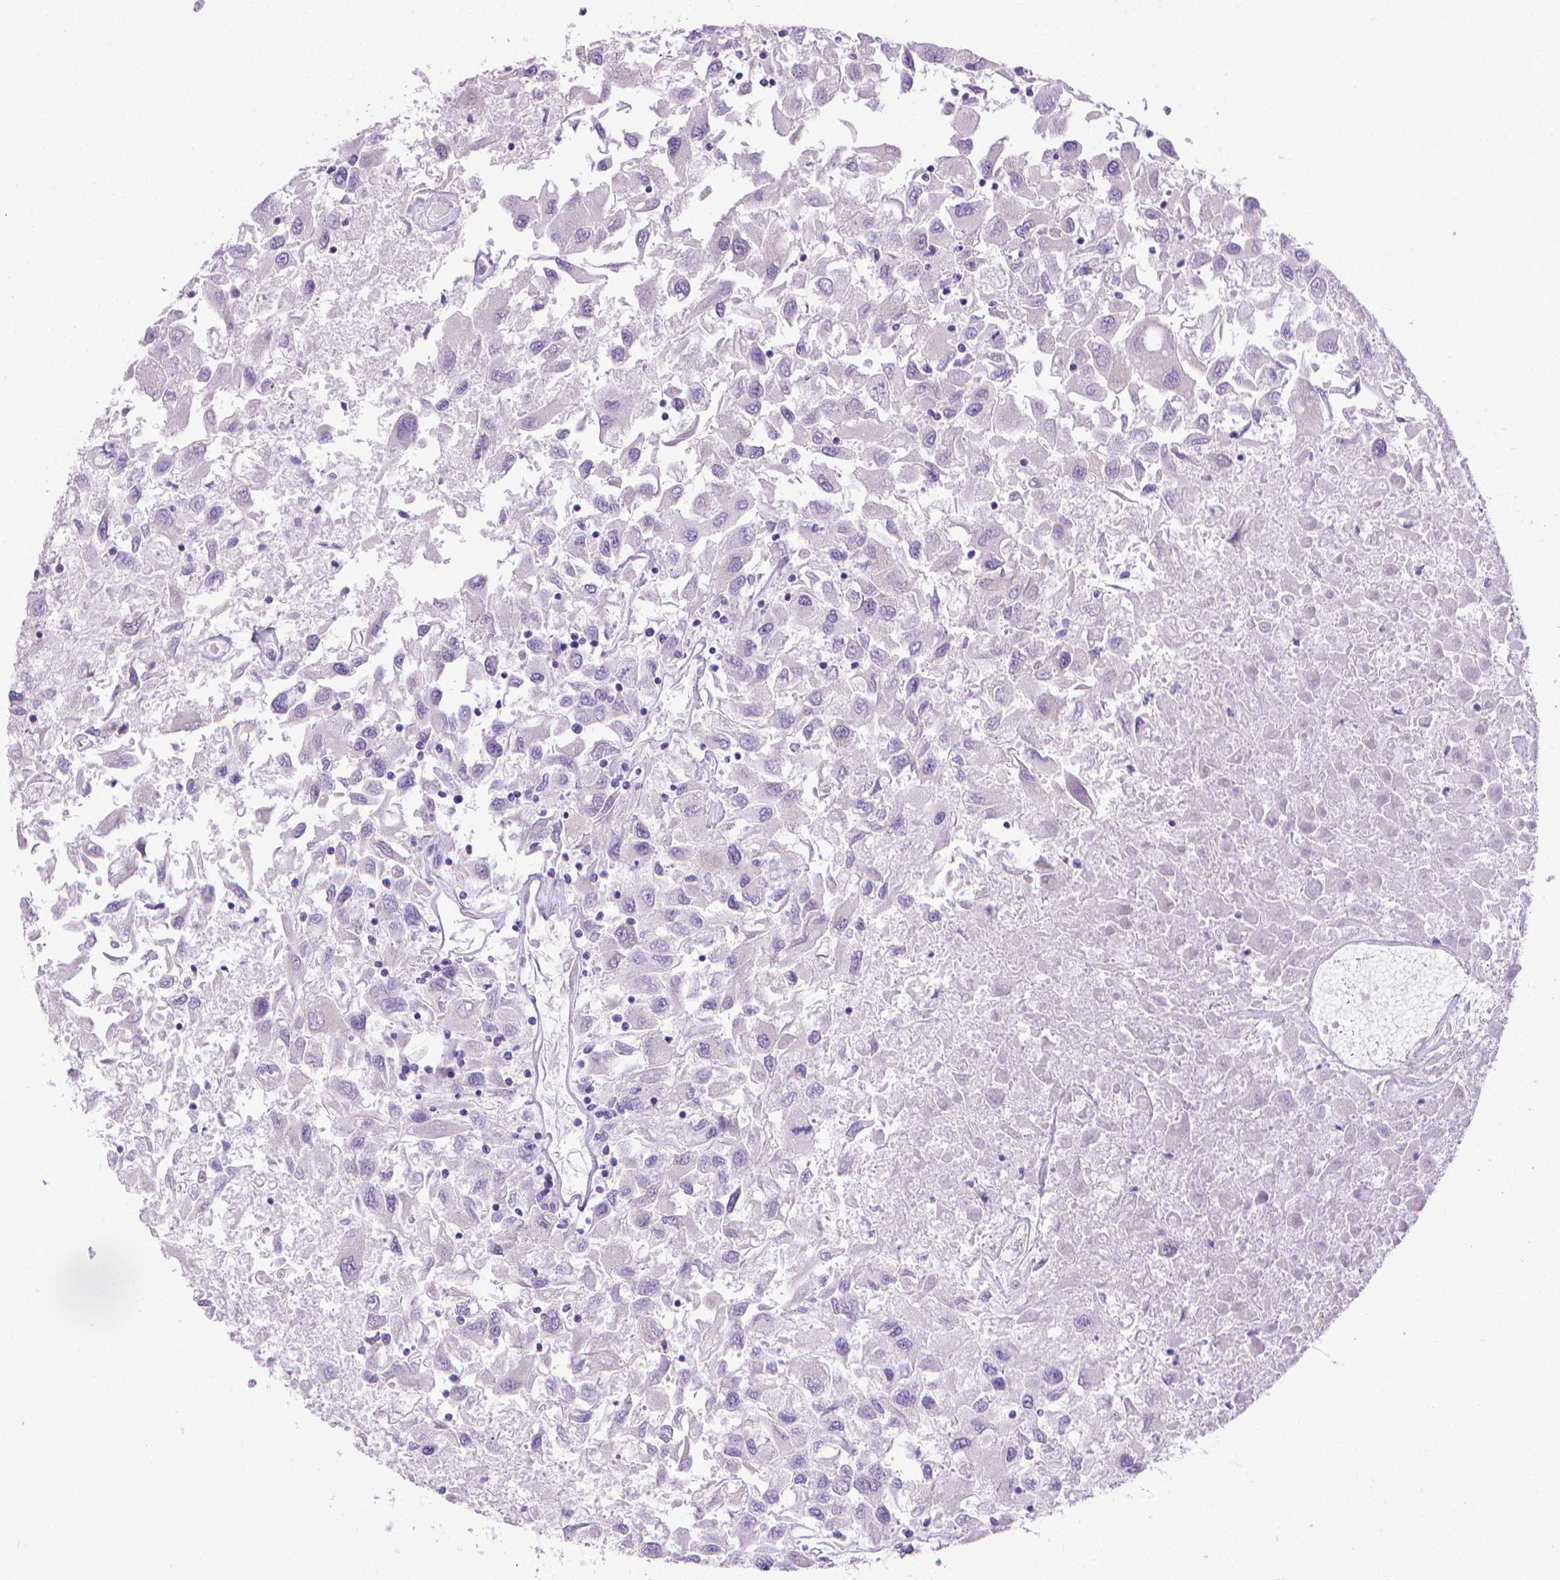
{"staining": {"intensity": "negative", "quantity": "none", "location": "none"}, "tissue": "renal cancer", "cell_type": "Tumor cells", "image_type": "cancer", "snomed": [{"axis": "morphology", "description": "Adenocarcinoma, NOS"}, {"axis": "topography", "description": "Kidney"}], "caption": "The image demonstrates no significant positivity in tumor cells of adenocarcinoma (renal).", "gene": "PNMA2", "patient": {"sex": "female", "age": 76}}